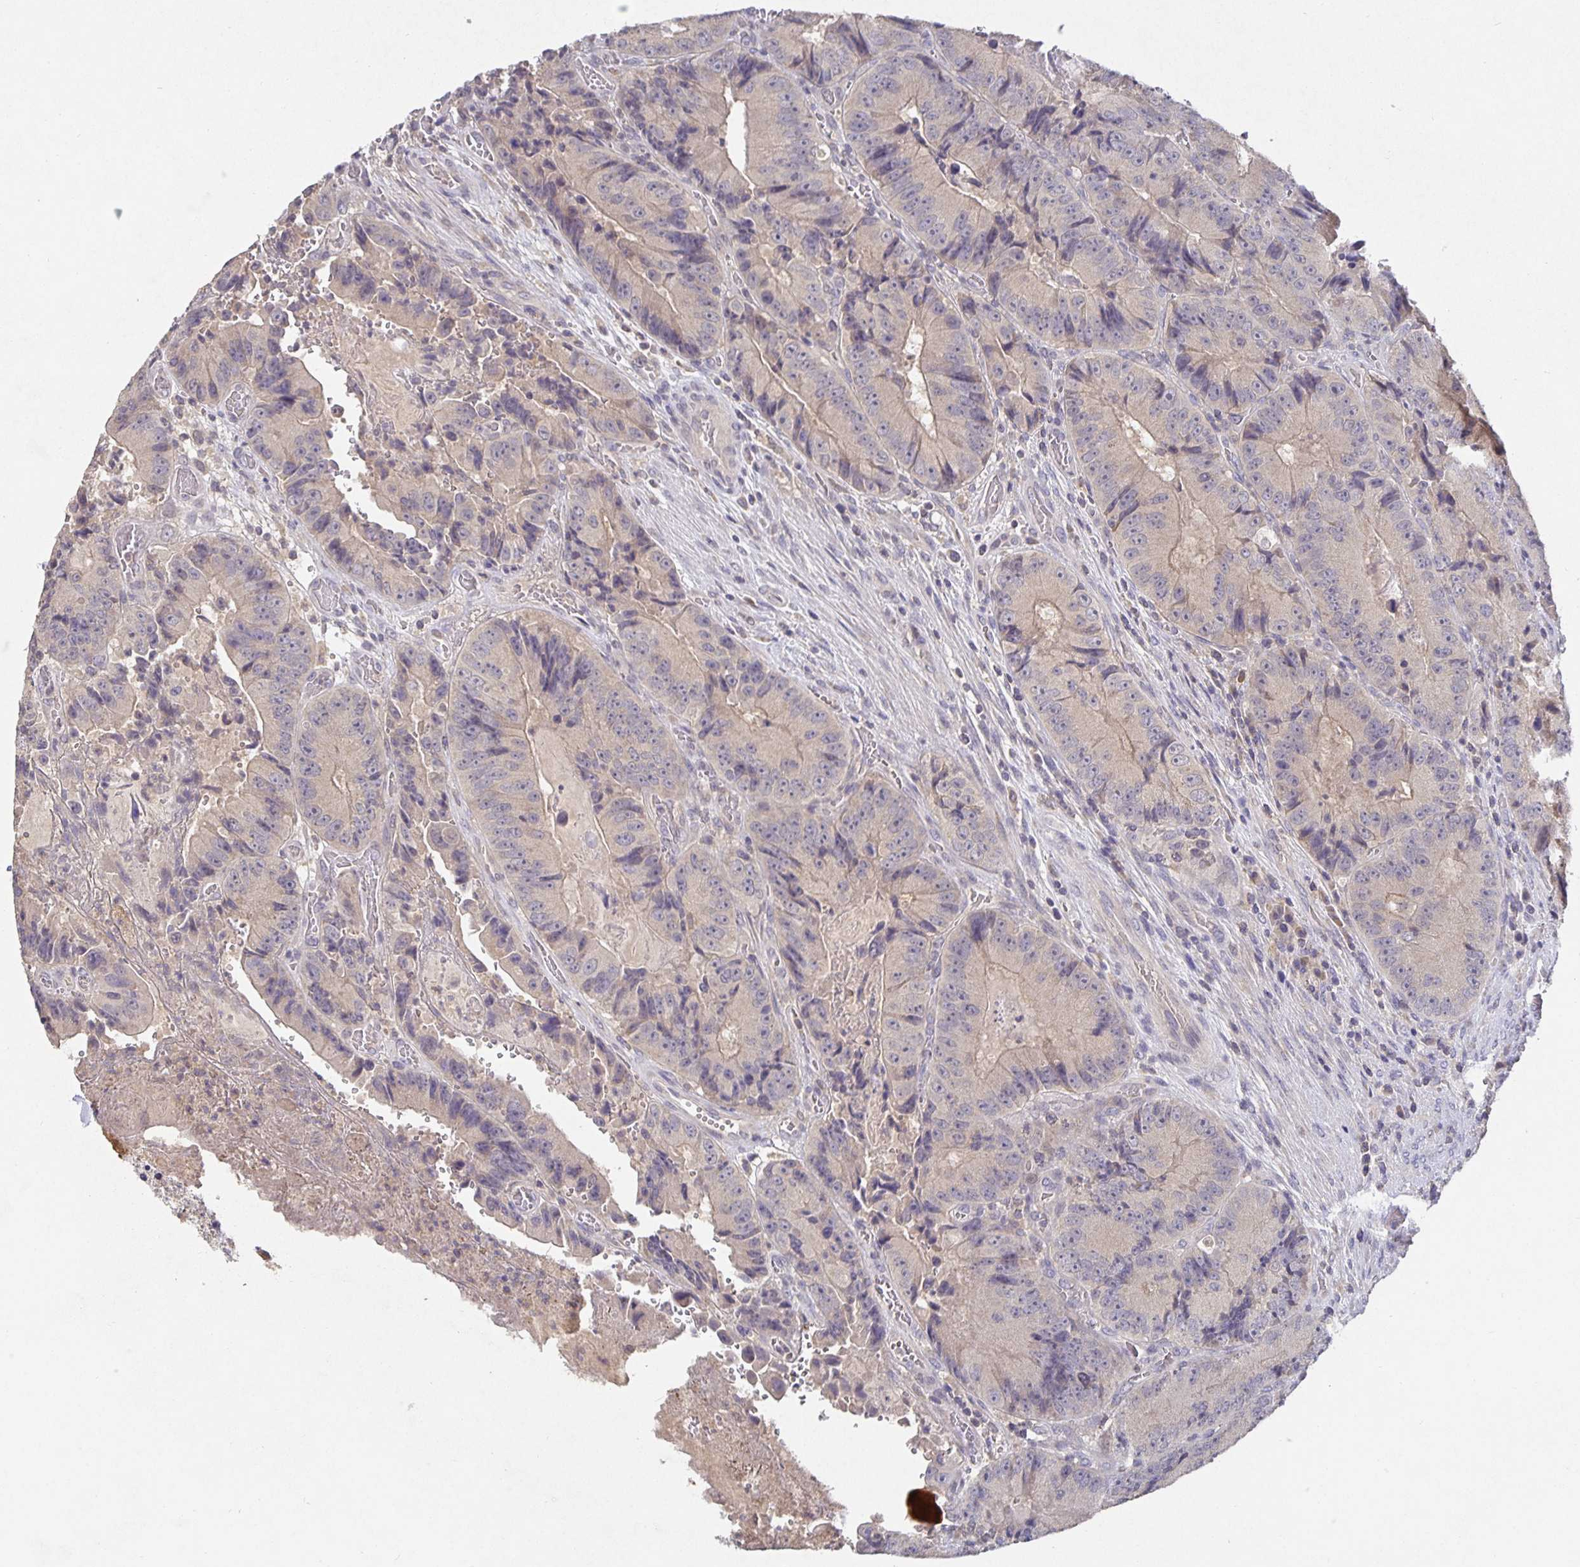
{"staining": {"intensity": "weak", "quantity": "<25%", "location": "cytoplasmic/membranous"}, "tissue": "colorectal cancer", "cell_type": "Tumor cells", "image_type": "cancer", "snomed": [{"axis": "morphology", "description": "Adenocarcinoma, NOS"}, {"axis": "topography", "description": "Colon"}], "caption": "The image shows no staining of tumor cells in colorectal cancer.", "gene": "HEPN1", "patient": {"sex": "female", "age": 86}}